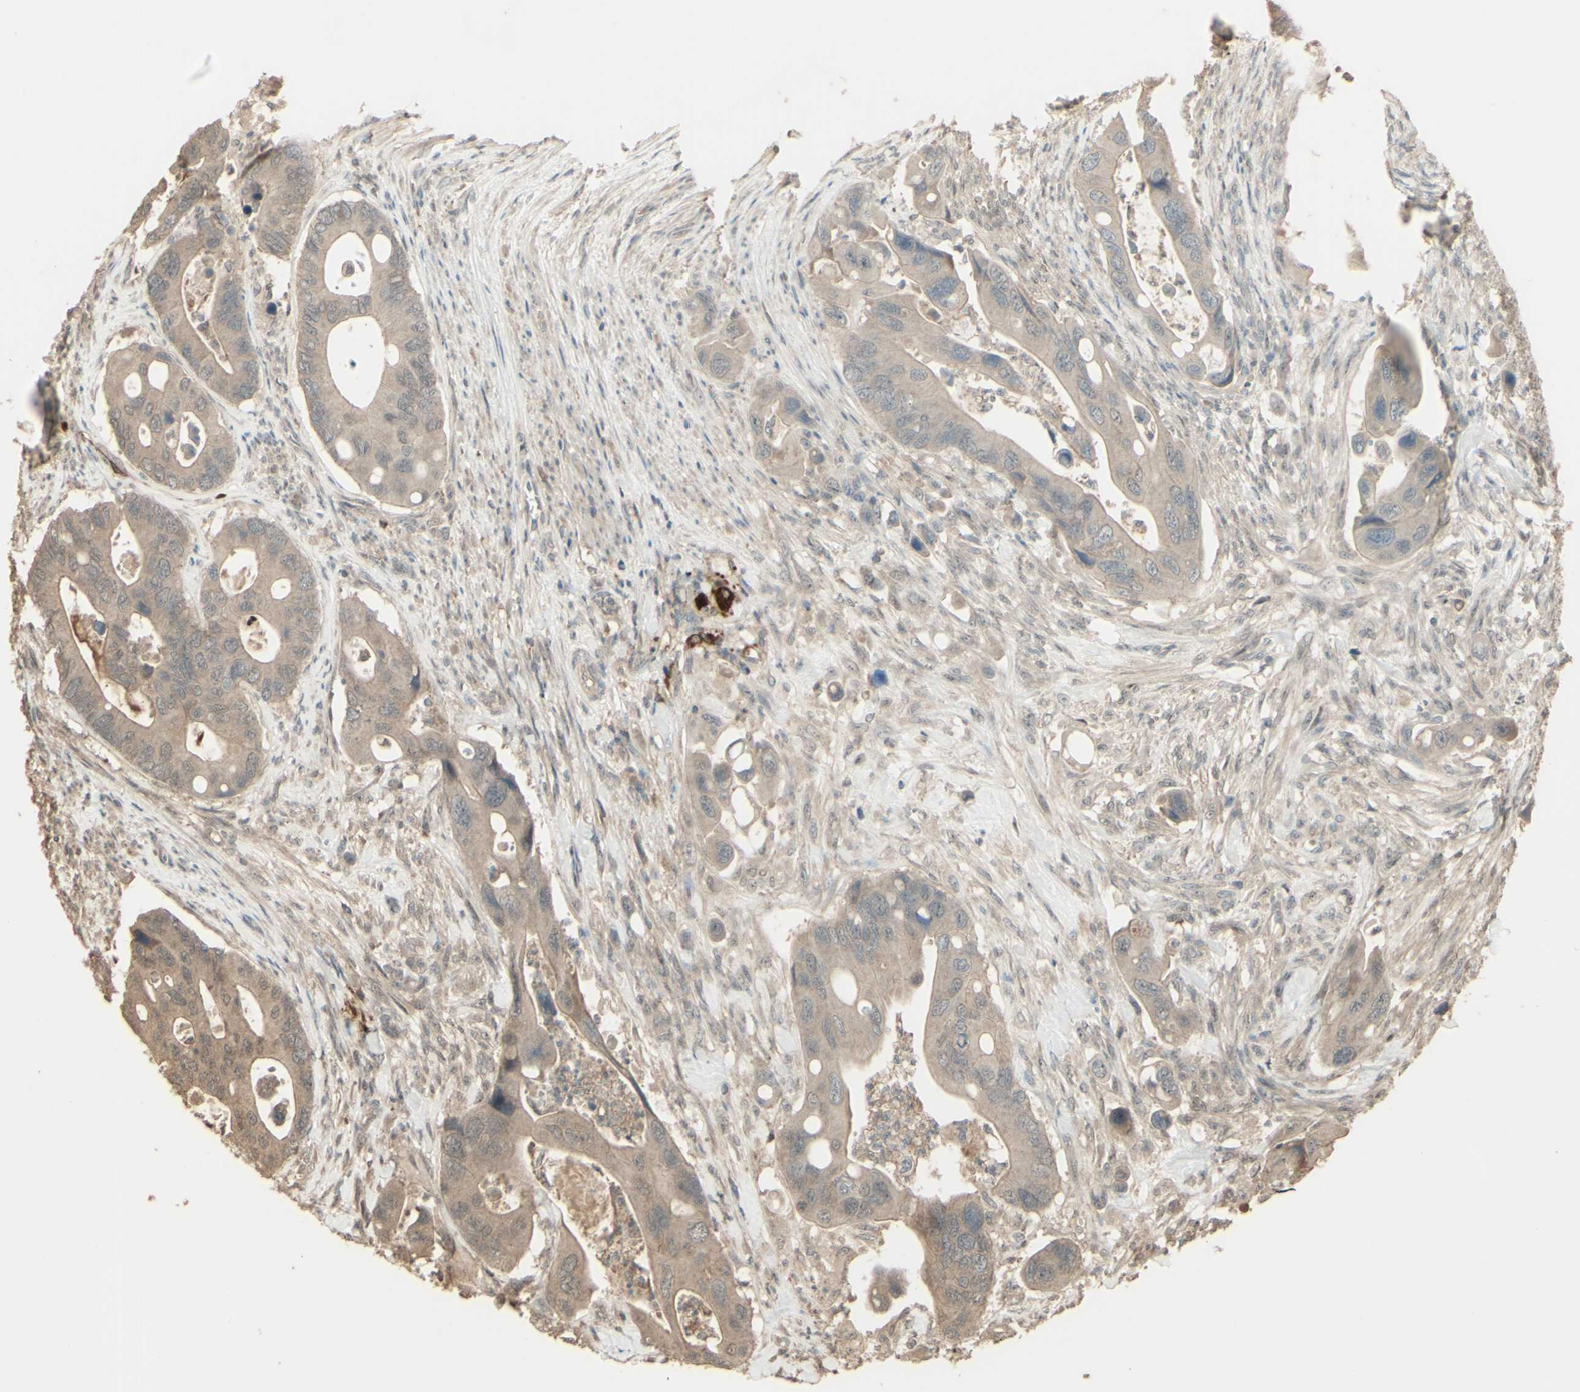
{"staining": {"intensity": "weak", "quantity": ">75%", "location": "cytoplasmic/membranous"}, "tissue": "colorectal cancer", "cell_type": "Tumor cells", "image_type": "cancer", "snomed": [{"axis": "morphology", "description": "Adenocarcinoma, NOS"}, {"axis": "topography", "description": "Rectum"}], "caption": "Adenocarcinoma (colorectal) was stained to show a protein in brown. There is low levels of weak cytoplasmic/membranous positivity in about >75% of tumor cells.", "gene": "GNAS", "patient": {"sex": "female", "age": 57}}